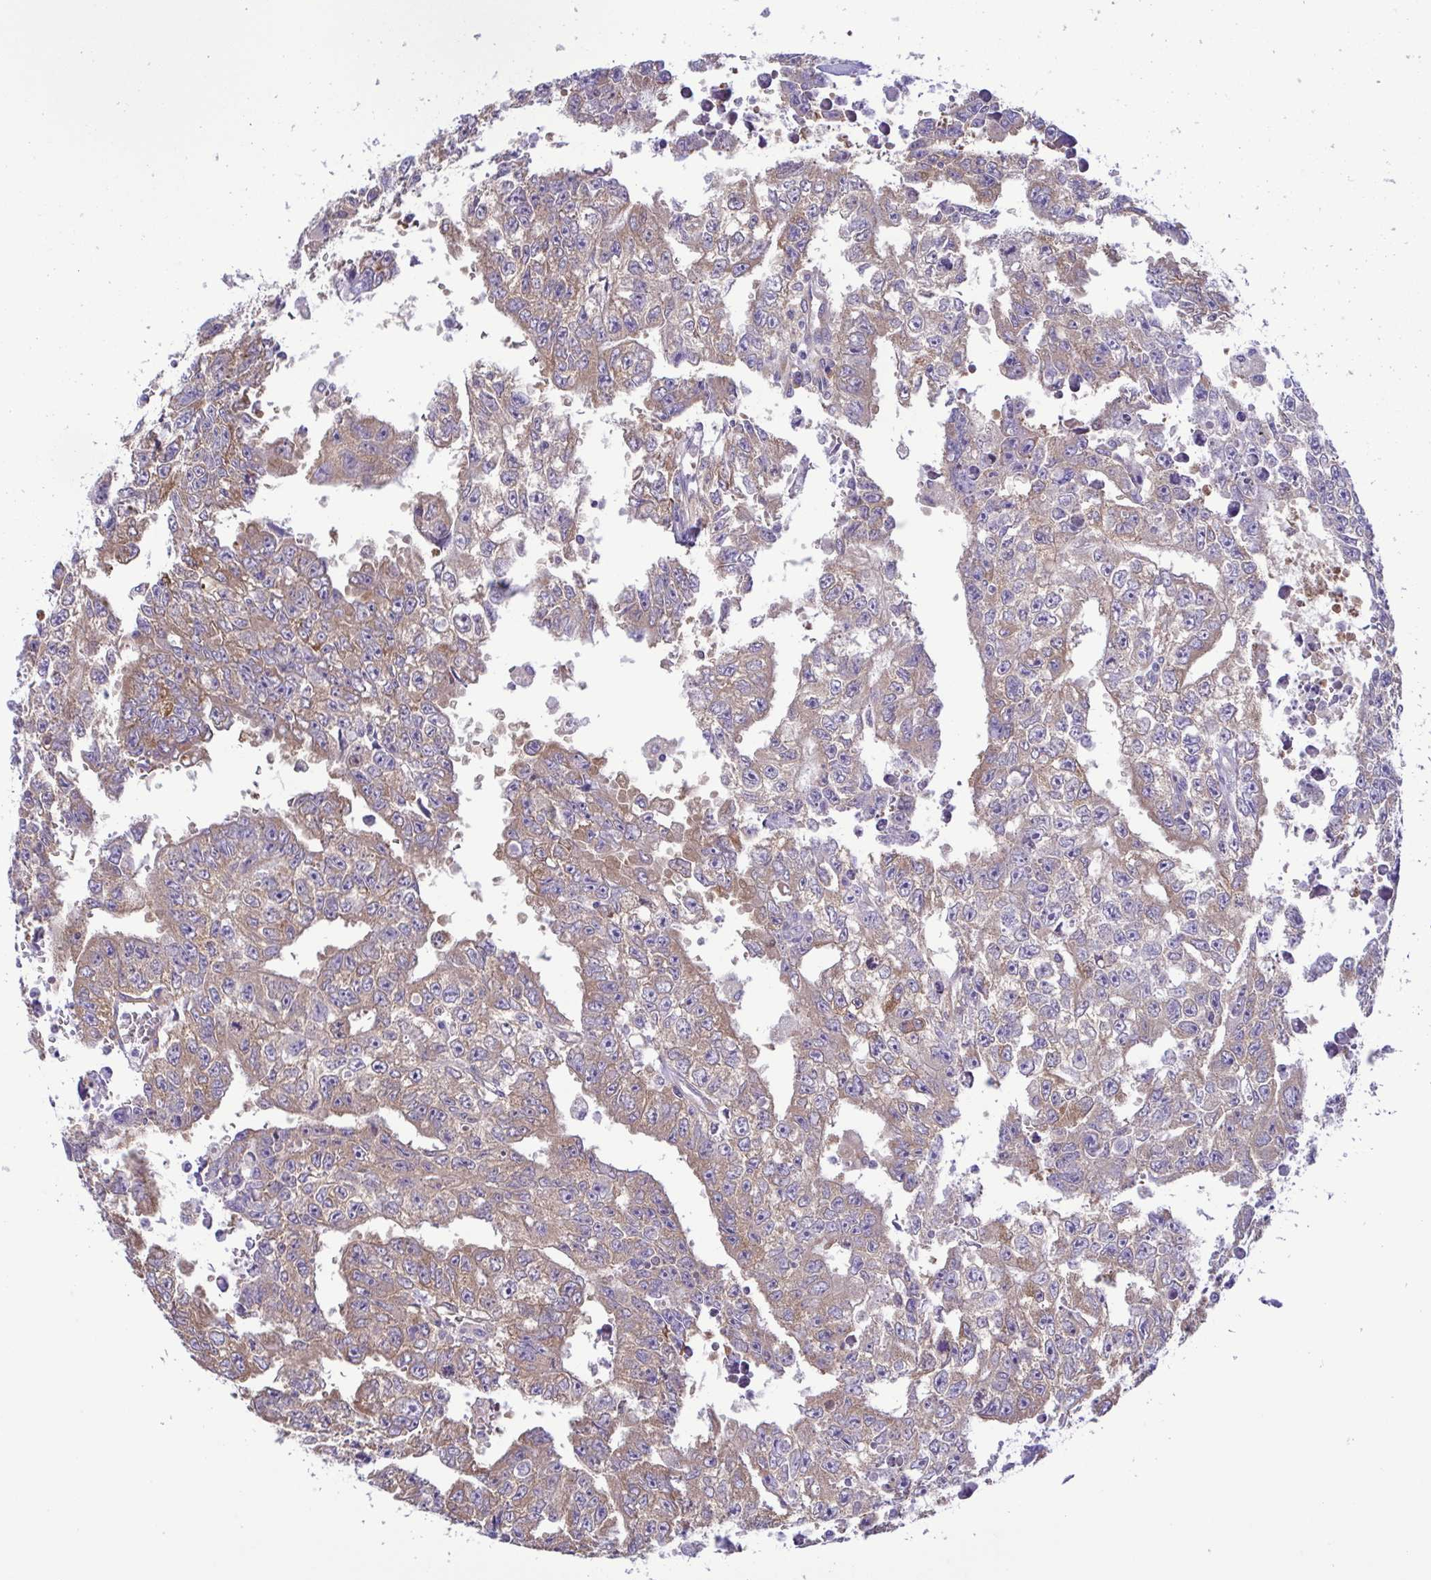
{"staining": {"intensity": "weak", "quantity": ">75%", "location": "cytoplasmic/membranous"}, "tissue": "testis cancer", "cell_type": "Tumor cells", "image_type": "cancer", "snomed": [{"axis": "morphology", "description": "Carcinoma, Embryonal, NOS"}, {"axis": "morphology", "description": "Teratoma, malignant, NOS"}, {"axis": "topography", "description": "Testis"}], "caption": "Malignant teratoma (testis) tissue exhibits weak cytoplasmic/membranous positivity in approximately >75% of tumor cells, visualized by immunohistochemistry.", "gene": "TNNI3", "patient": {"sex": "male", "age": 24}}